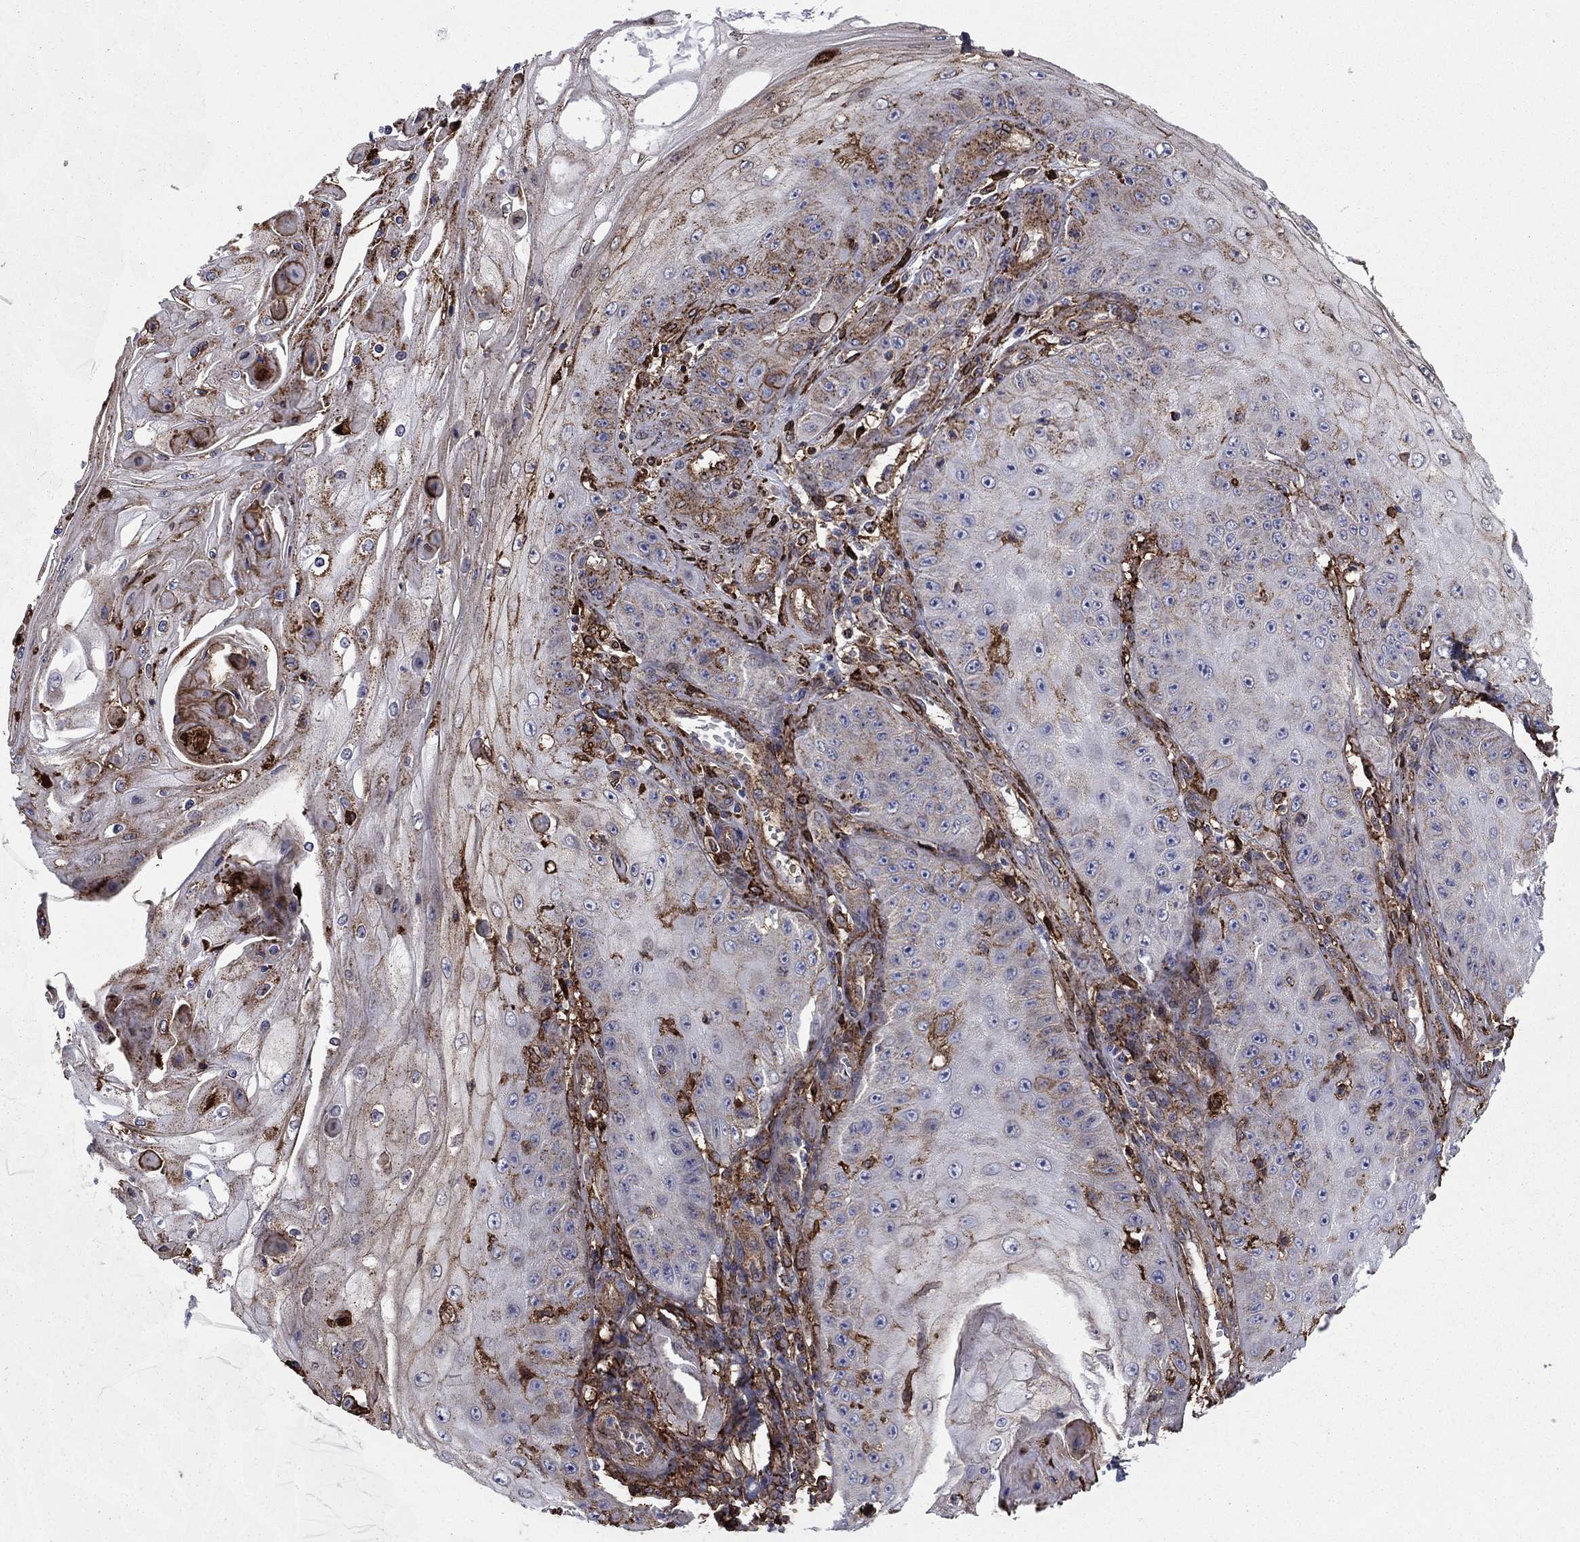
{"staining": {"intensity": "negative", "quantity": "none", "location": "none"}, "tissue": "skin cancer", "cell_type": "Tumor cells", "image_type": "cancer", "snomed": [{"axis": "morphology", "description": "Squamous cell carcinoma, NOS"}, {"axis": "topography", "description": "Skin"}], "caption": "Skin squamous cell carcinoma was stained to show a protein in brown. There is no significant positivity in tumor cells.", "gene": "PLAU", "patient": {"sex": "male", "age": 70}}